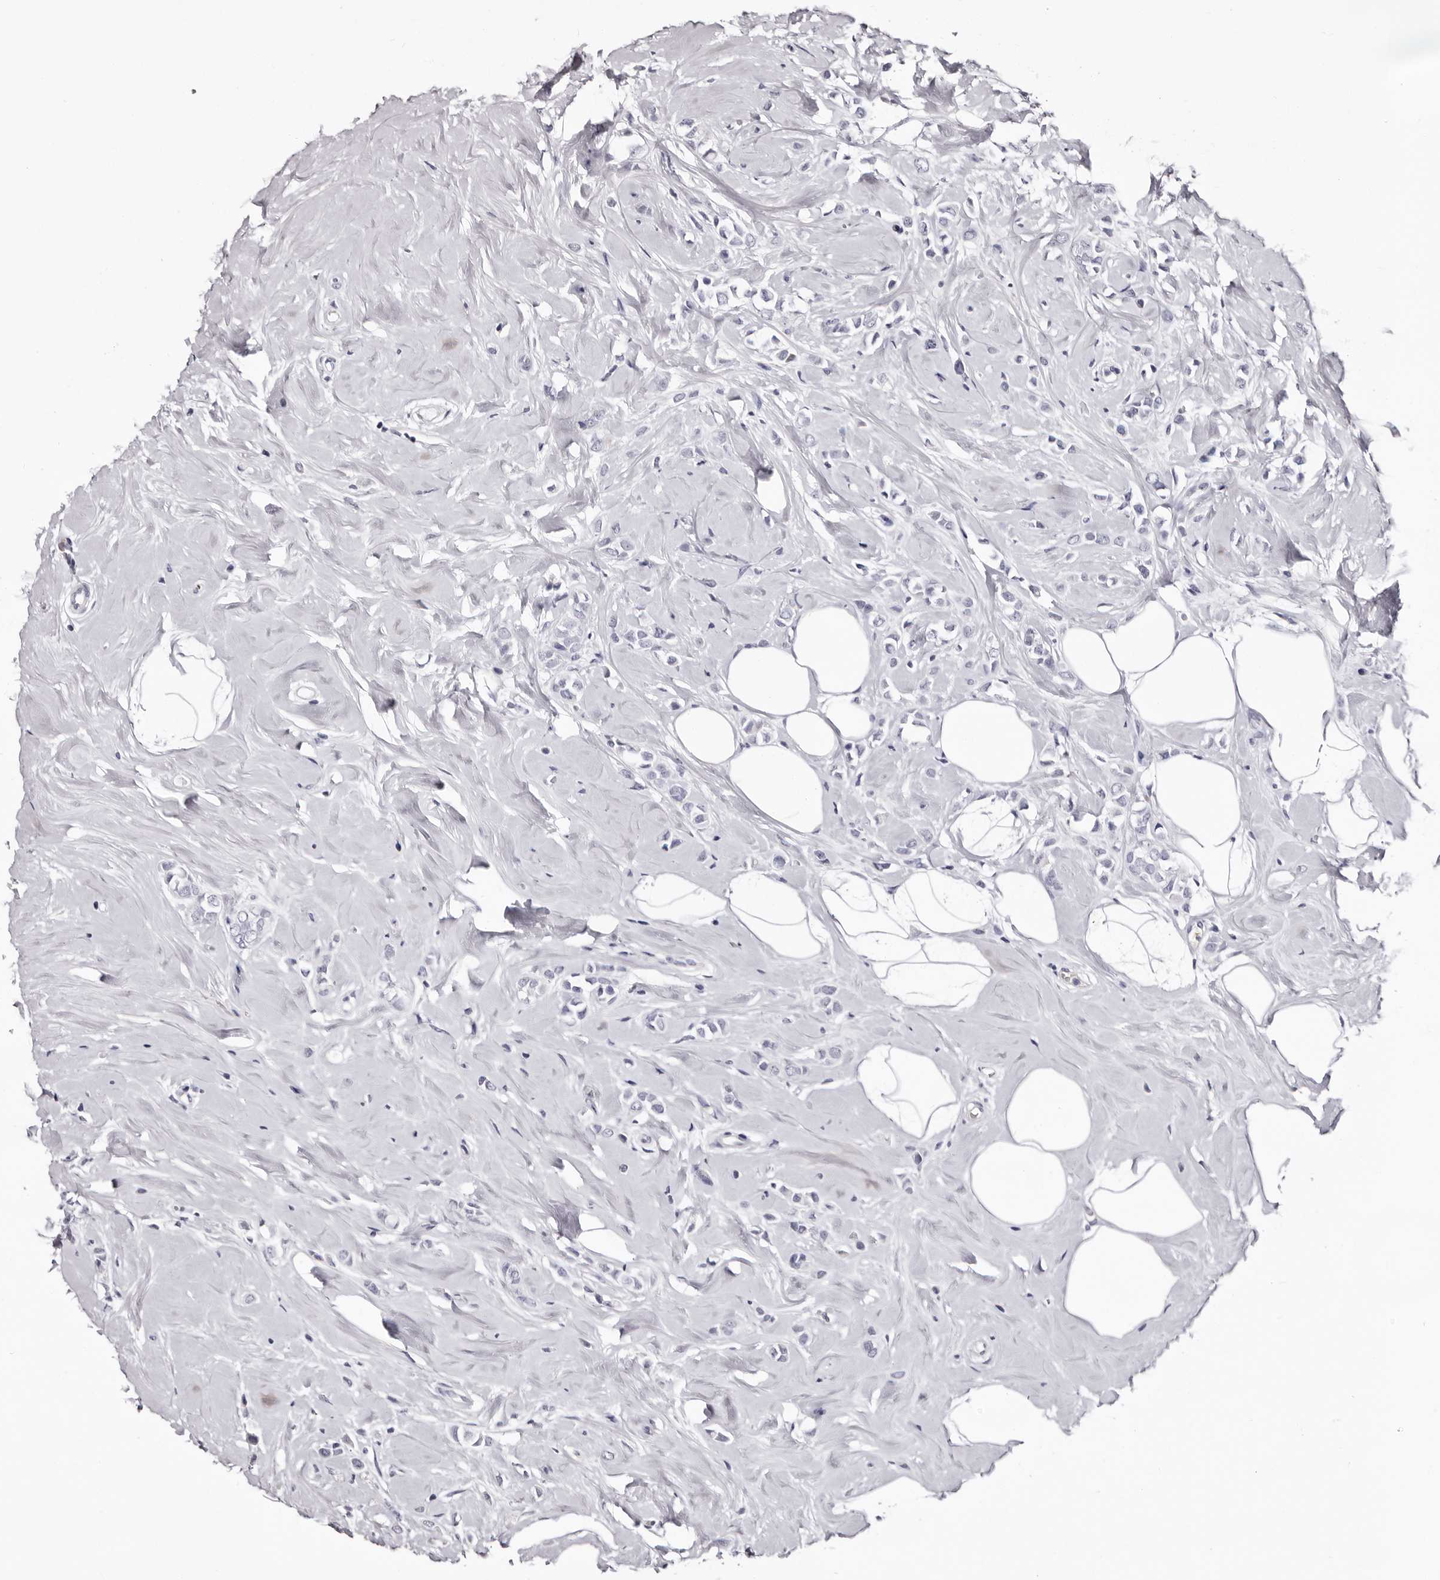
{"staining": {"intensity": "negative", "quantity": "none", "location": "none"}, "tissue": "breast cancer", "cell_type": "Tumor cells", "image_type": "cancer", "snomed": [{"axis": "morphology", "description": "Lobular carcinoma"}, {"axis": "topography", "description": "Breast"}], "caption": "This is an immunohistochemistry (IHC) histopathology image of human breast cancer. There is no expression in tumor cells.", "gene": "BPGM", "patient": {"sex": "female", "age": 47}}